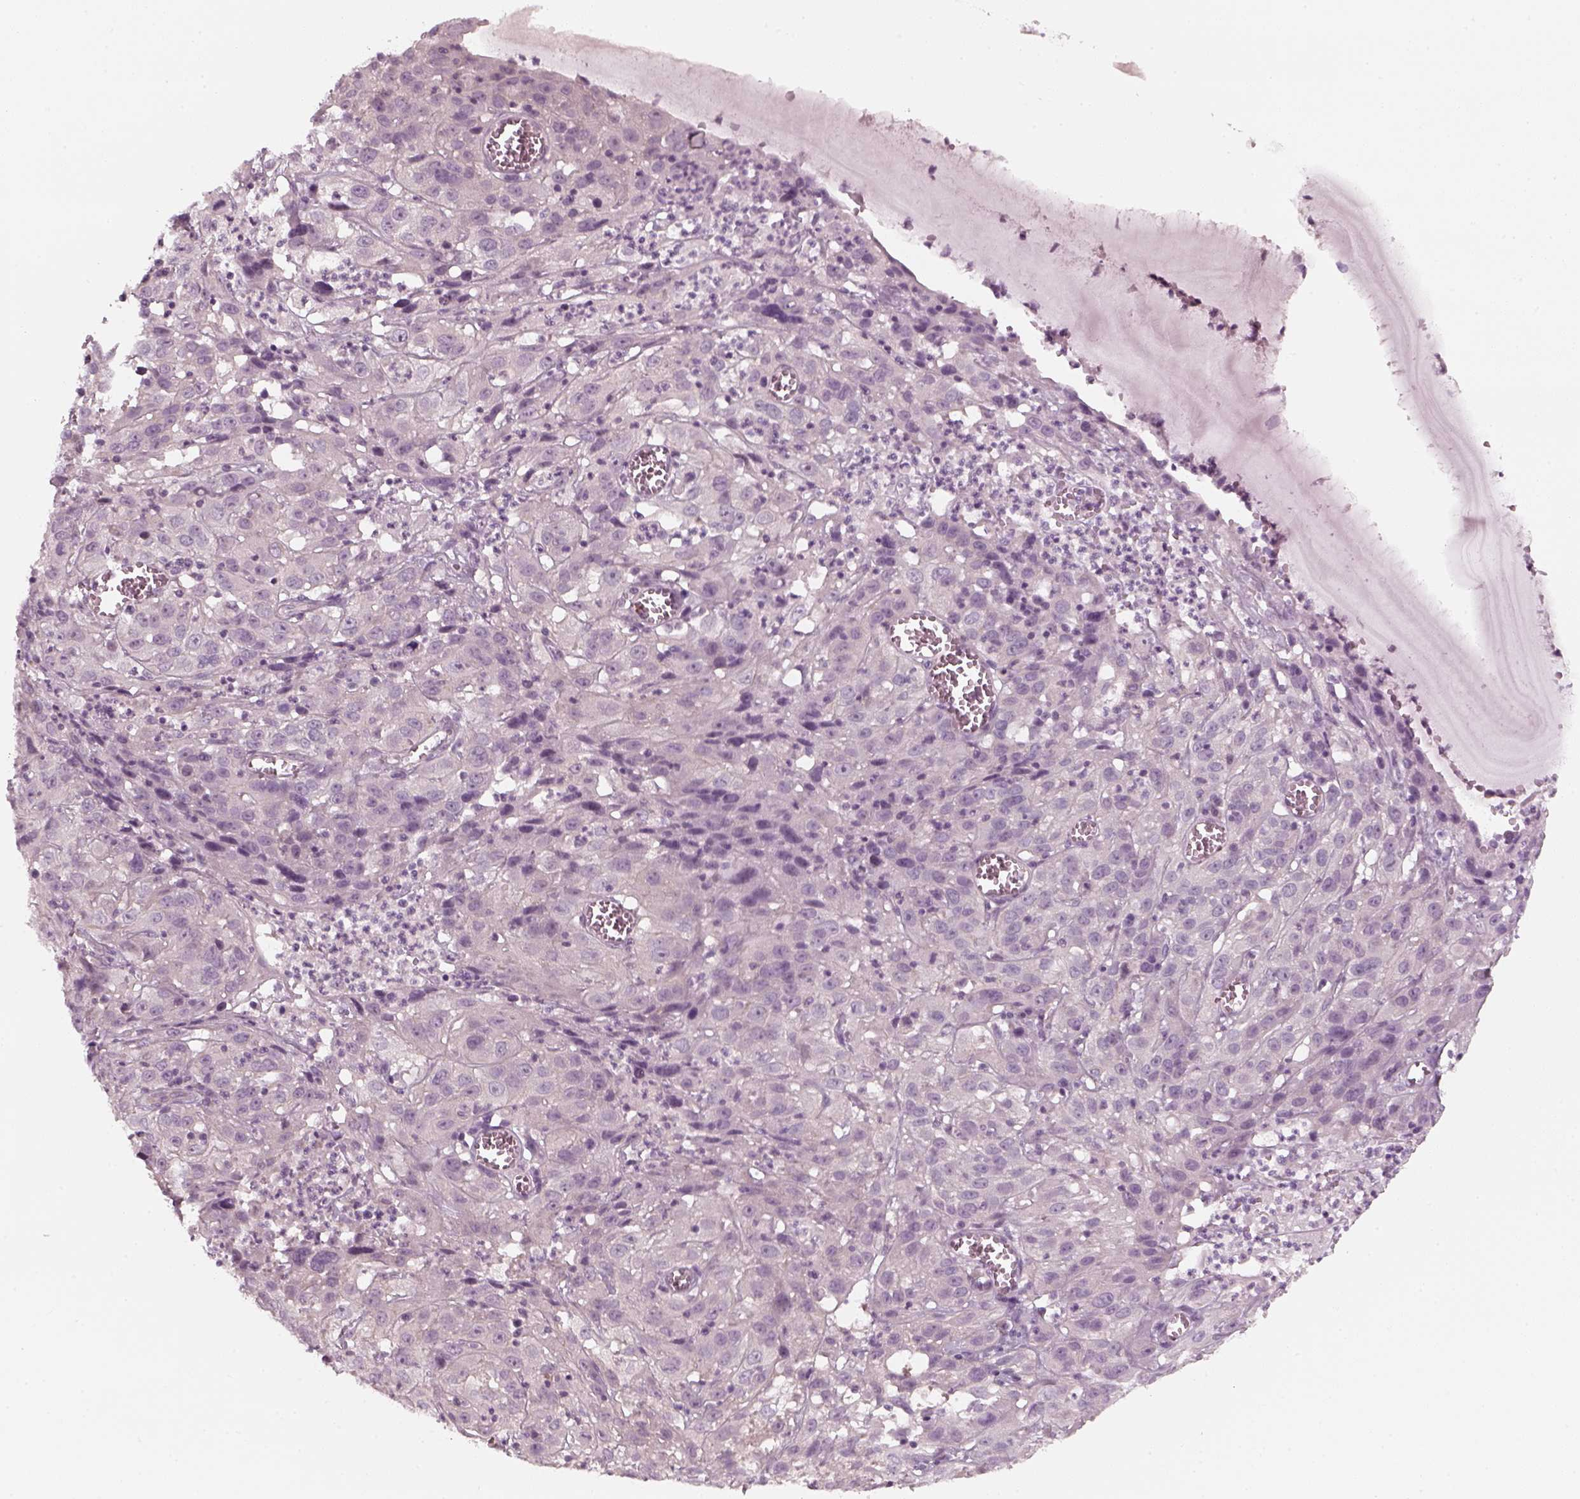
{"staining": {"intensity": "negative", "quantity": "none", "location": "none"}, "tissue": "cervical cancer", "cell_type": "Tumor cells", "image_type": "cancer", "snomed": [{"axis": "morphology", "description": "Squamous cell carcinoma, NOS"}, {"axis": "topography", "description": "Cervix"}], "caption": "An IHC micrograph of squamous cell carcinoma (cervical) is shown. There is no staining in tumor cells of squamous cell carcinoma (cervical).", "gene": "PNMT", "patient": {"sex": "female", "age": 32}}